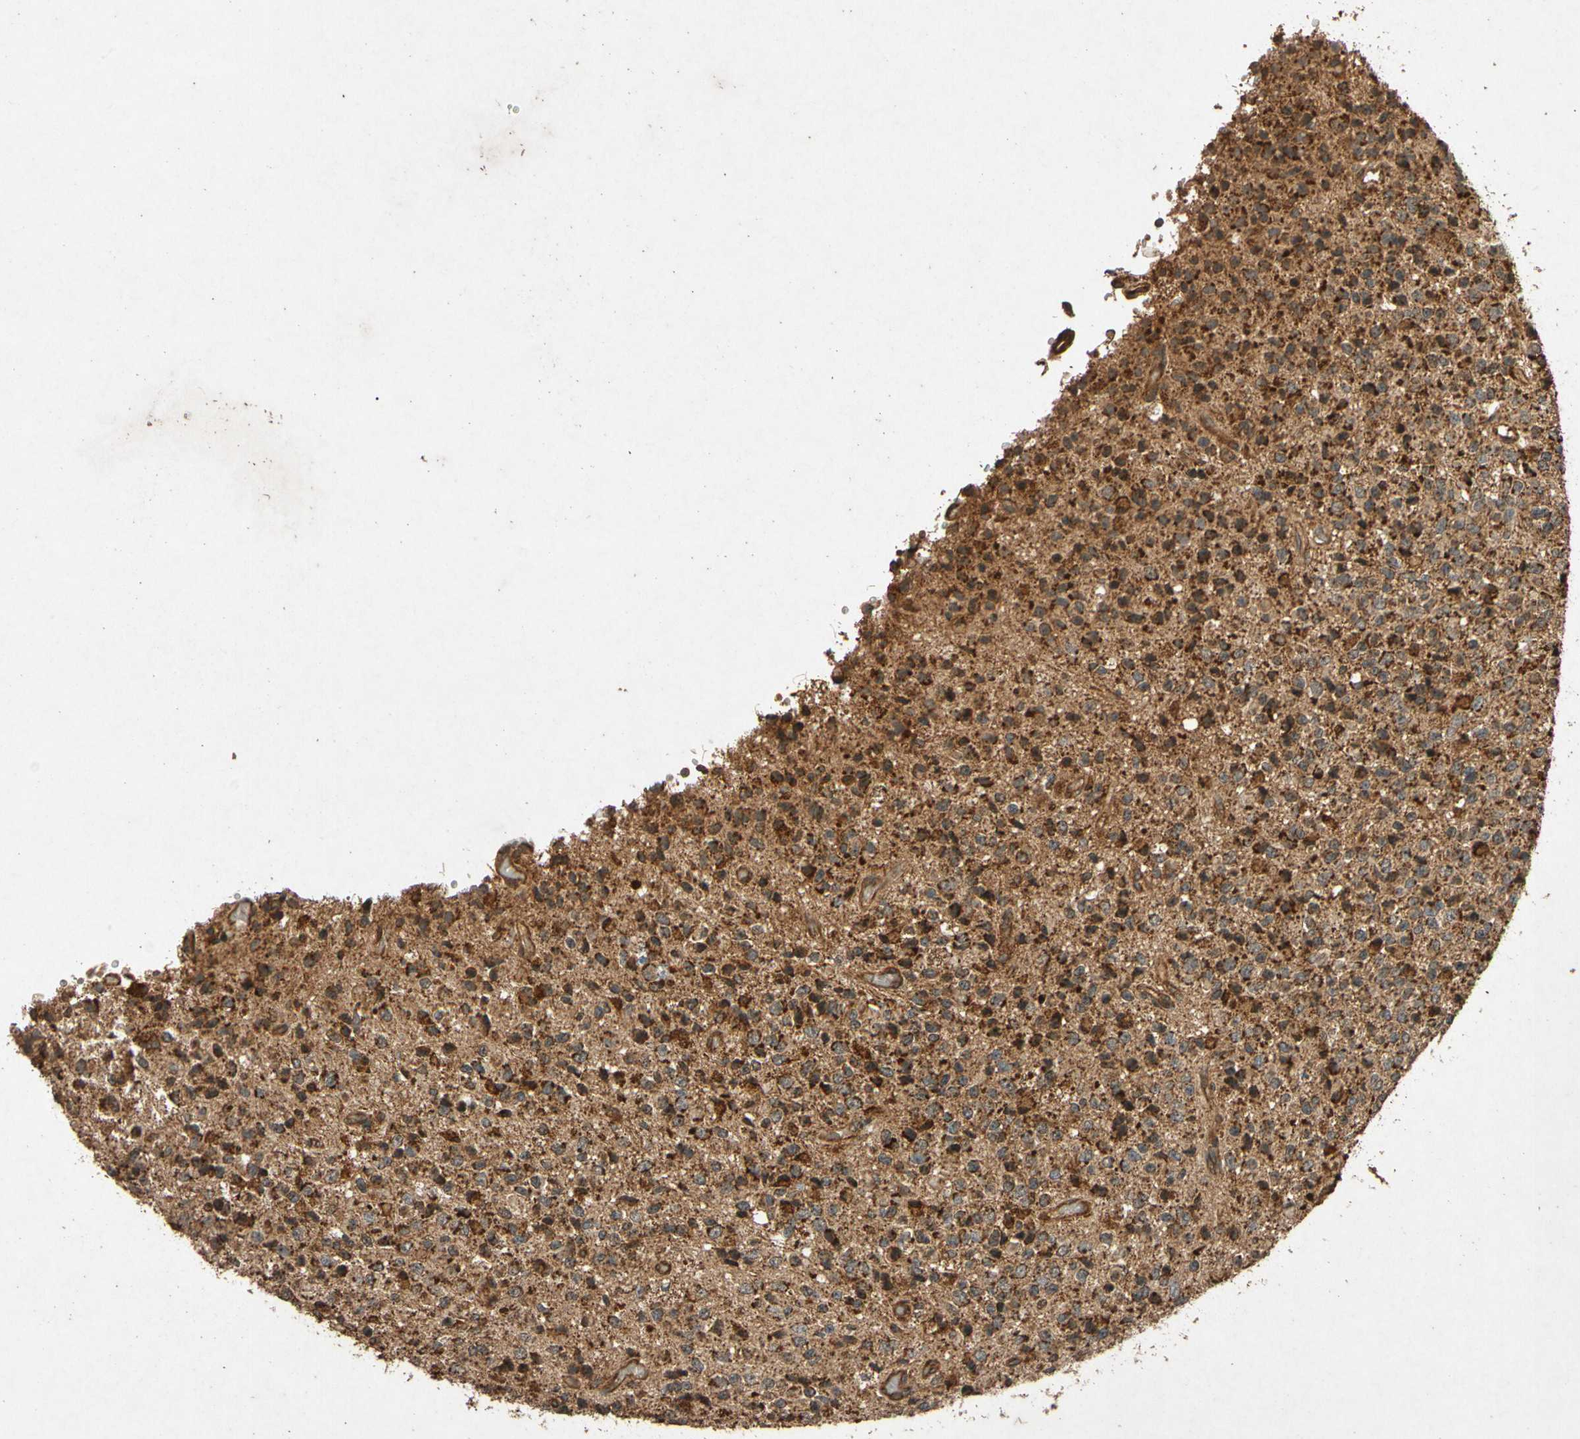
{"staining": {"intensity": "strong", "quantity": ">75%", "location": "cytoplasmic/membranous"}, "tissue": "glioma", "cell_type": "Tumor cells", "image_type": "cancer", "snomed": [{"axis": "morphology", "description": "Glioma, malignant, High grade"}, {"axis": "topography", "description": "pancreas cauda"}], "caption": "IHC image of human malignant glioma (high-grade) stained for a protein (brown), which exhibits high levels of strong cytoplasmic/membranous staining in about >75% of tumor cells.", "gene": "TXN2", "patient": {"sex": "male", "age": 60}}